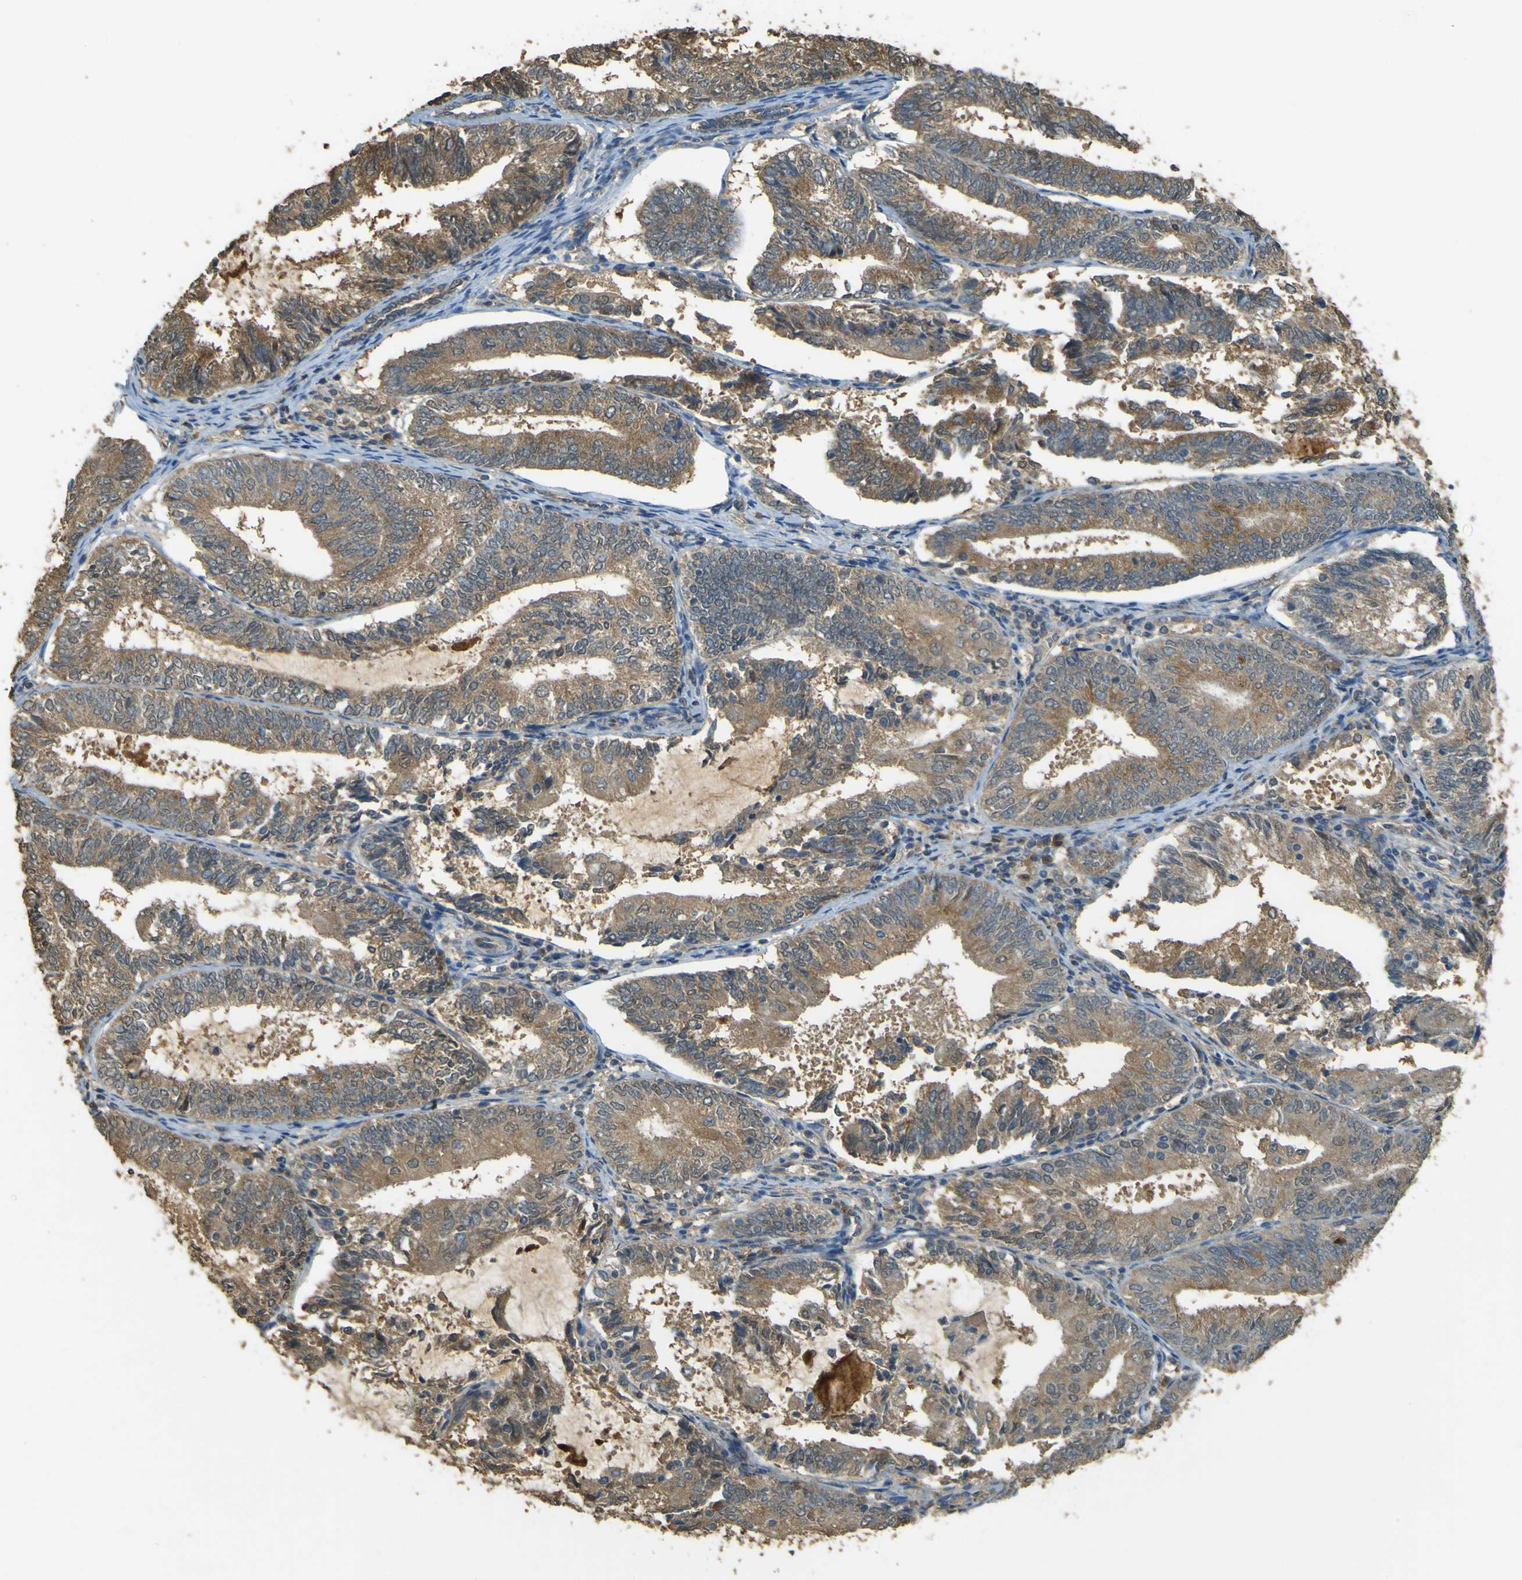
{"staining": {"intensity": "moderate", "quantity": ">75%", "location": "cytoplasmic/membranous"}, "tissue": "endometrial cancer", "cell_type": "Tumor cells", "image_type": "cancer", "snomed": [{"axis": "morphology", "description": "Adenocarcinoma, NOS"}, {"axis": "topography", "description": "Endometrium"}], "caption": "A medium amount of moderate cytoplasmic/membranous expression is present in approximately >75% of tumor cells in endometrial adenocarcinoma tissue.", "gene": "GOLGA1", "patient": {"sex": "female", "age": 81}}